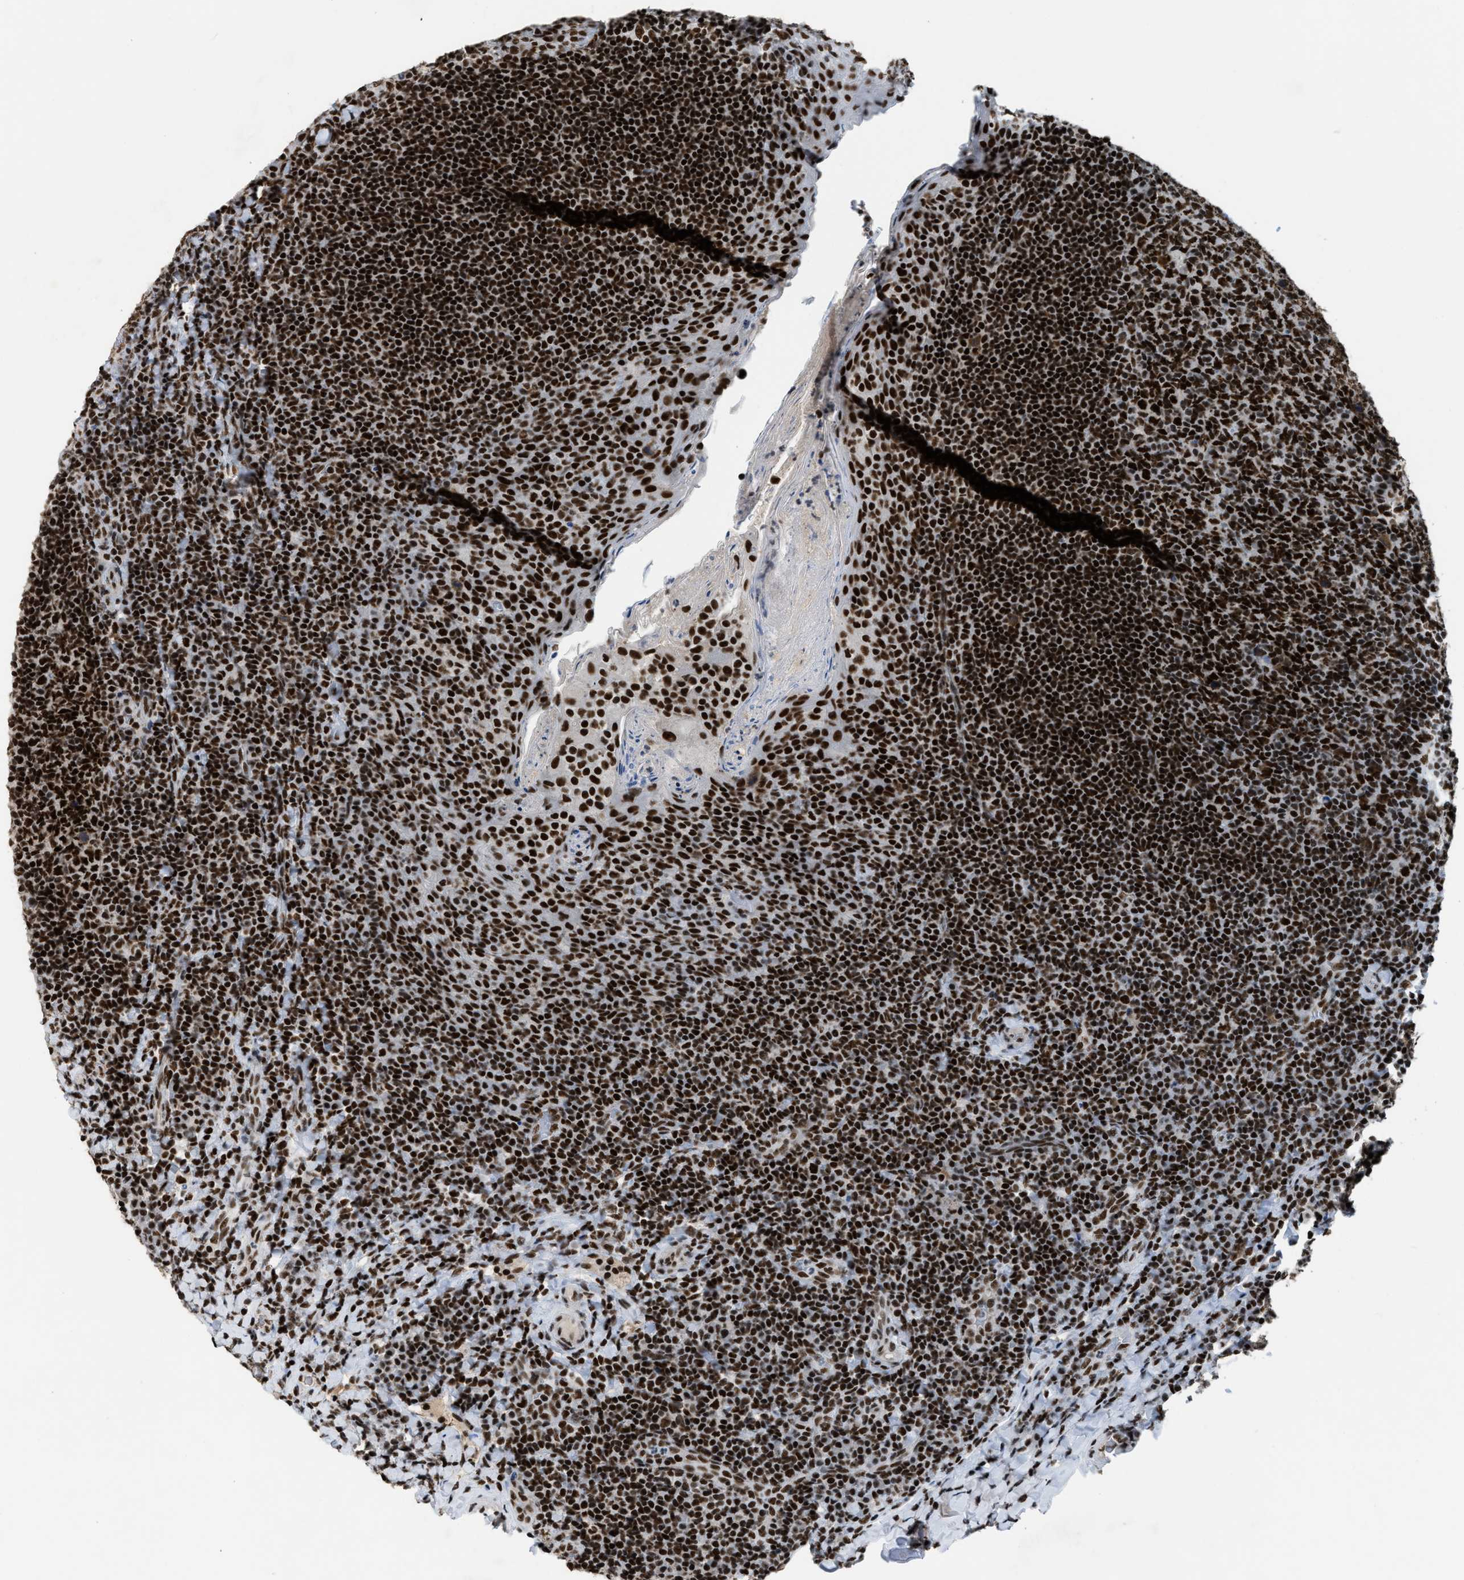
{"staining": {"intensity": "strong", "quantity": ">75%", "location": "nuclear"}, "tissue": "tonsil", "cell_type": "Germinal center cells", "image_type": "normal", "snomed": [{"axis": "morphology", "description": "Normal tissue, NOS"}, {"axis": "topography", "description": "Tonsil"}], "caption": "Protein analysis of unremarkable tonsil exhibits strong nuclear positivity in approximately >75% of germinal center cells. (DAB (3,3'-diaminobenzidine) = brown stain, brightfield microscopy at high magnification).", "gene": "SCAF4", "patient": {"sex": "male", "age": 17}}